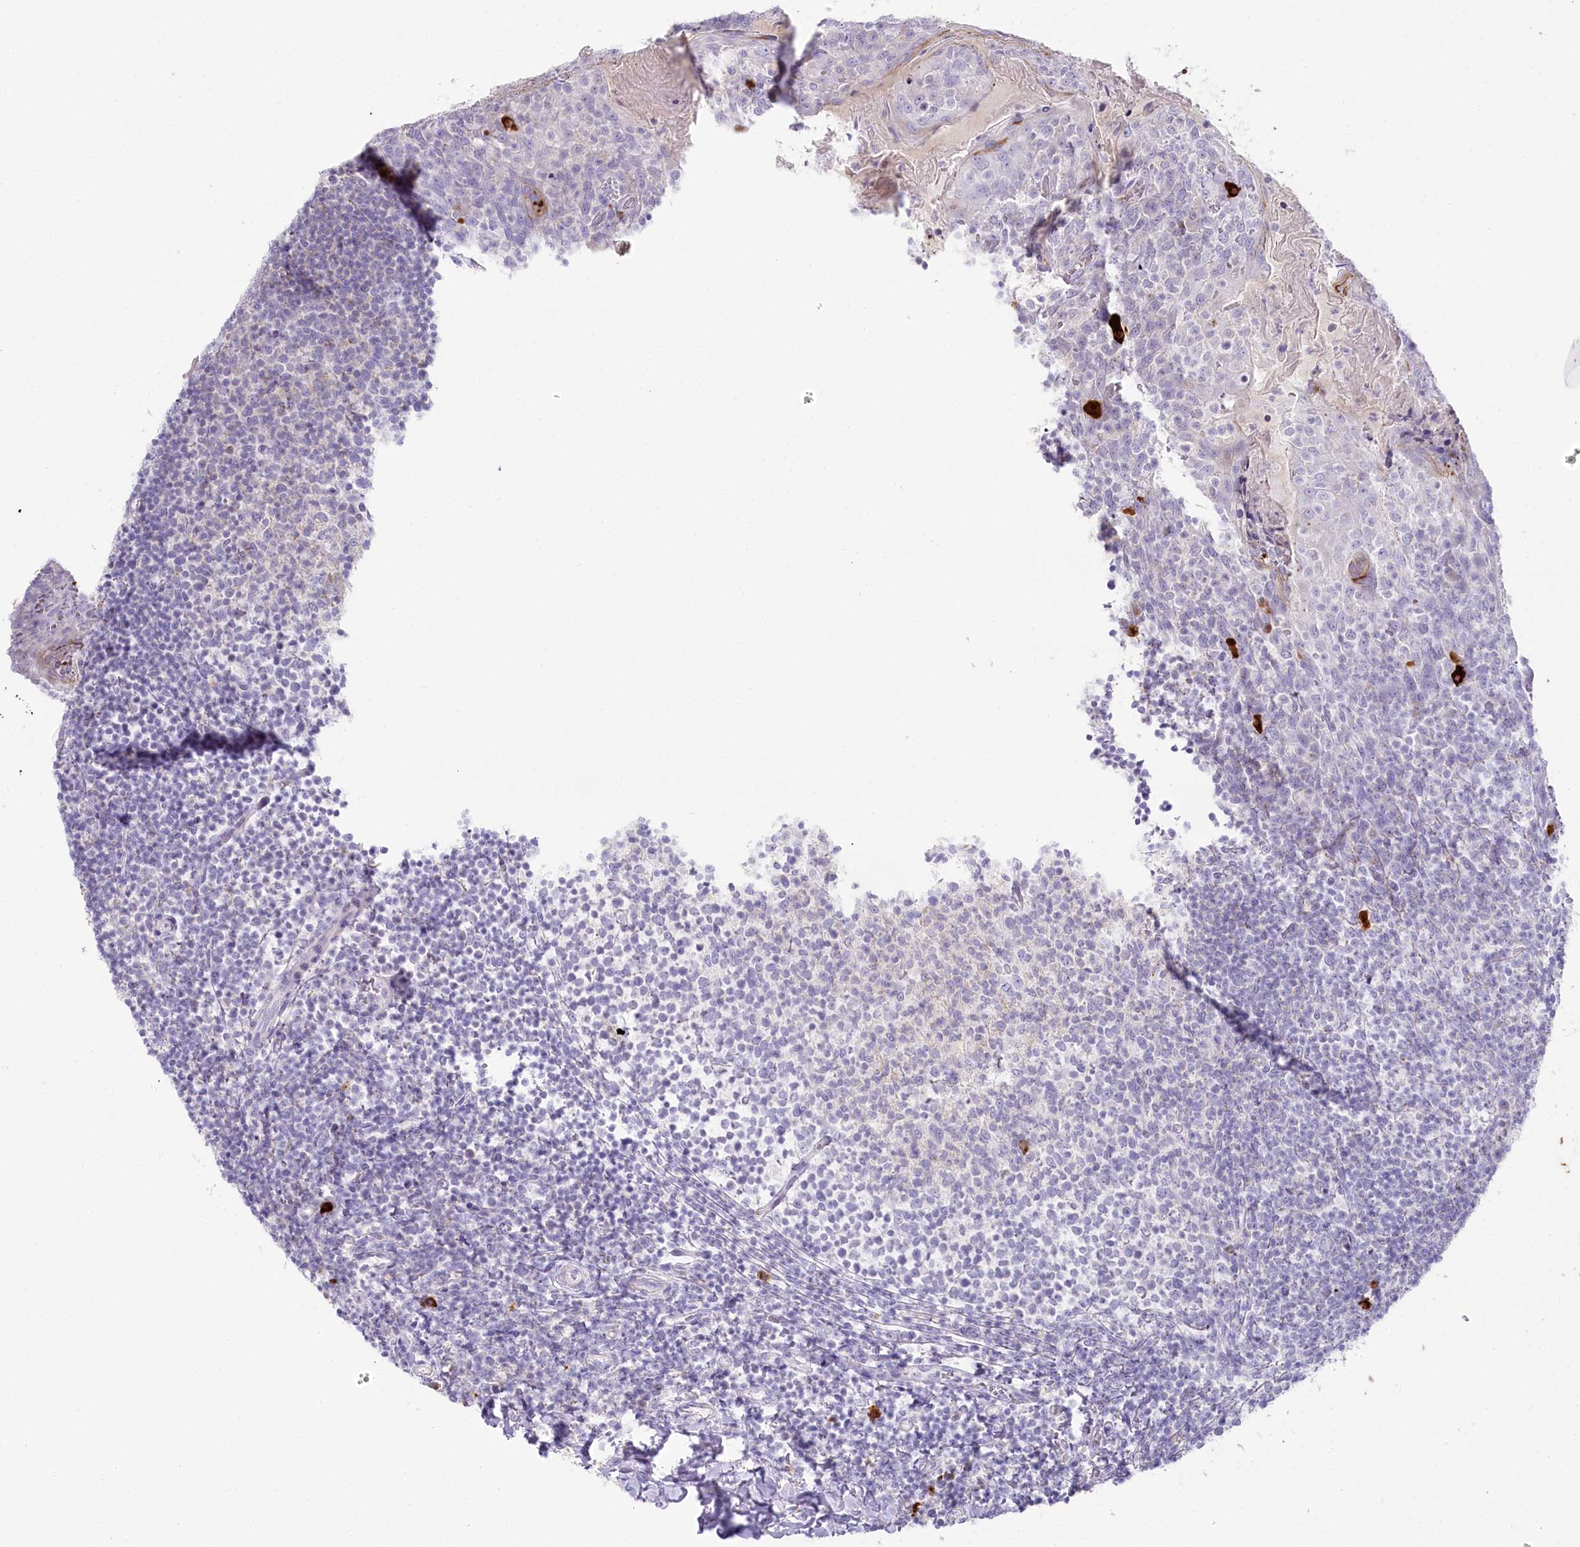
{"staining": {"intensity": "negative", "quantity": "none", "location": "none"}, "tissue": "tonsil", "cell_type": "Germinal center cells", "image_type": "normal", "snomed": [{"axis": "morphology", "description": "Normal tissue, NOS"}, {"axis": "topography", "description": "Tonsil"}], "caption": "Germinal center cells are negative for brown protein staining in unremarkable tonsil.", "gene": "MYOZ1", "patient": {"sex": "female", "age": 10}}